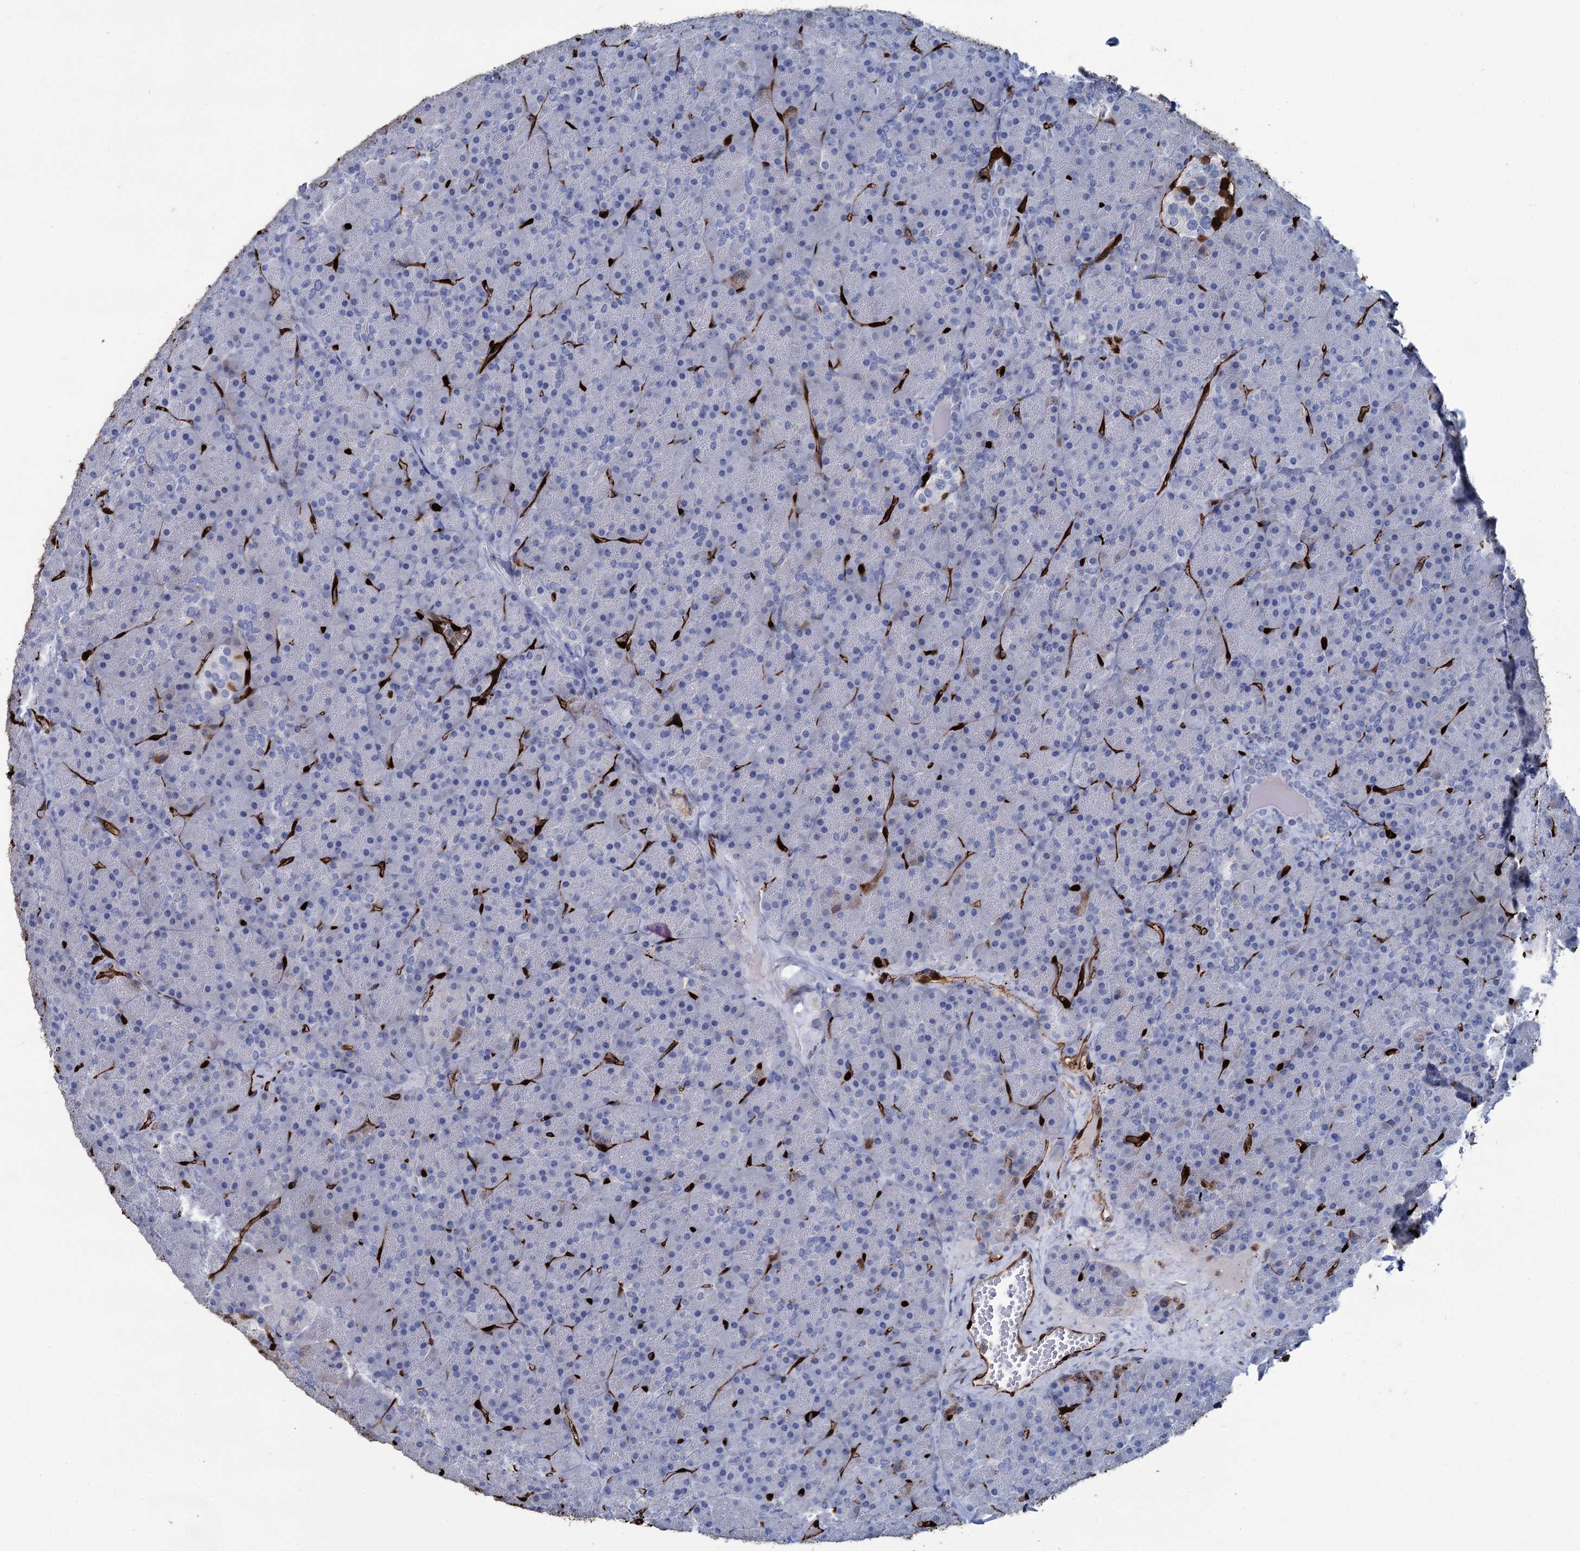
{"staining": {"intensity": "moderate", "quantity": "<25%", "location": "cytoplasmic/membranous"}, "tissue": "pancreas", "cell_type": "Exocrine glandular cells", "image_type": "normal", "snomed": [{"axis": "morphology", "description": "Normal tissue, NOS"}, {"axis": "topography", "description": "Pancreas"}], "caption": "Benign pancreas exhibits moderate cytoplasmic/membranous expression in about <25% of exocrine glandular cells, visualized by immunohistochemistry. The protein of interest is shown in brown color, while the nuclei are stained blue.", "gene": "FABP5", "patient": {"sex": "male", "age": 36}}